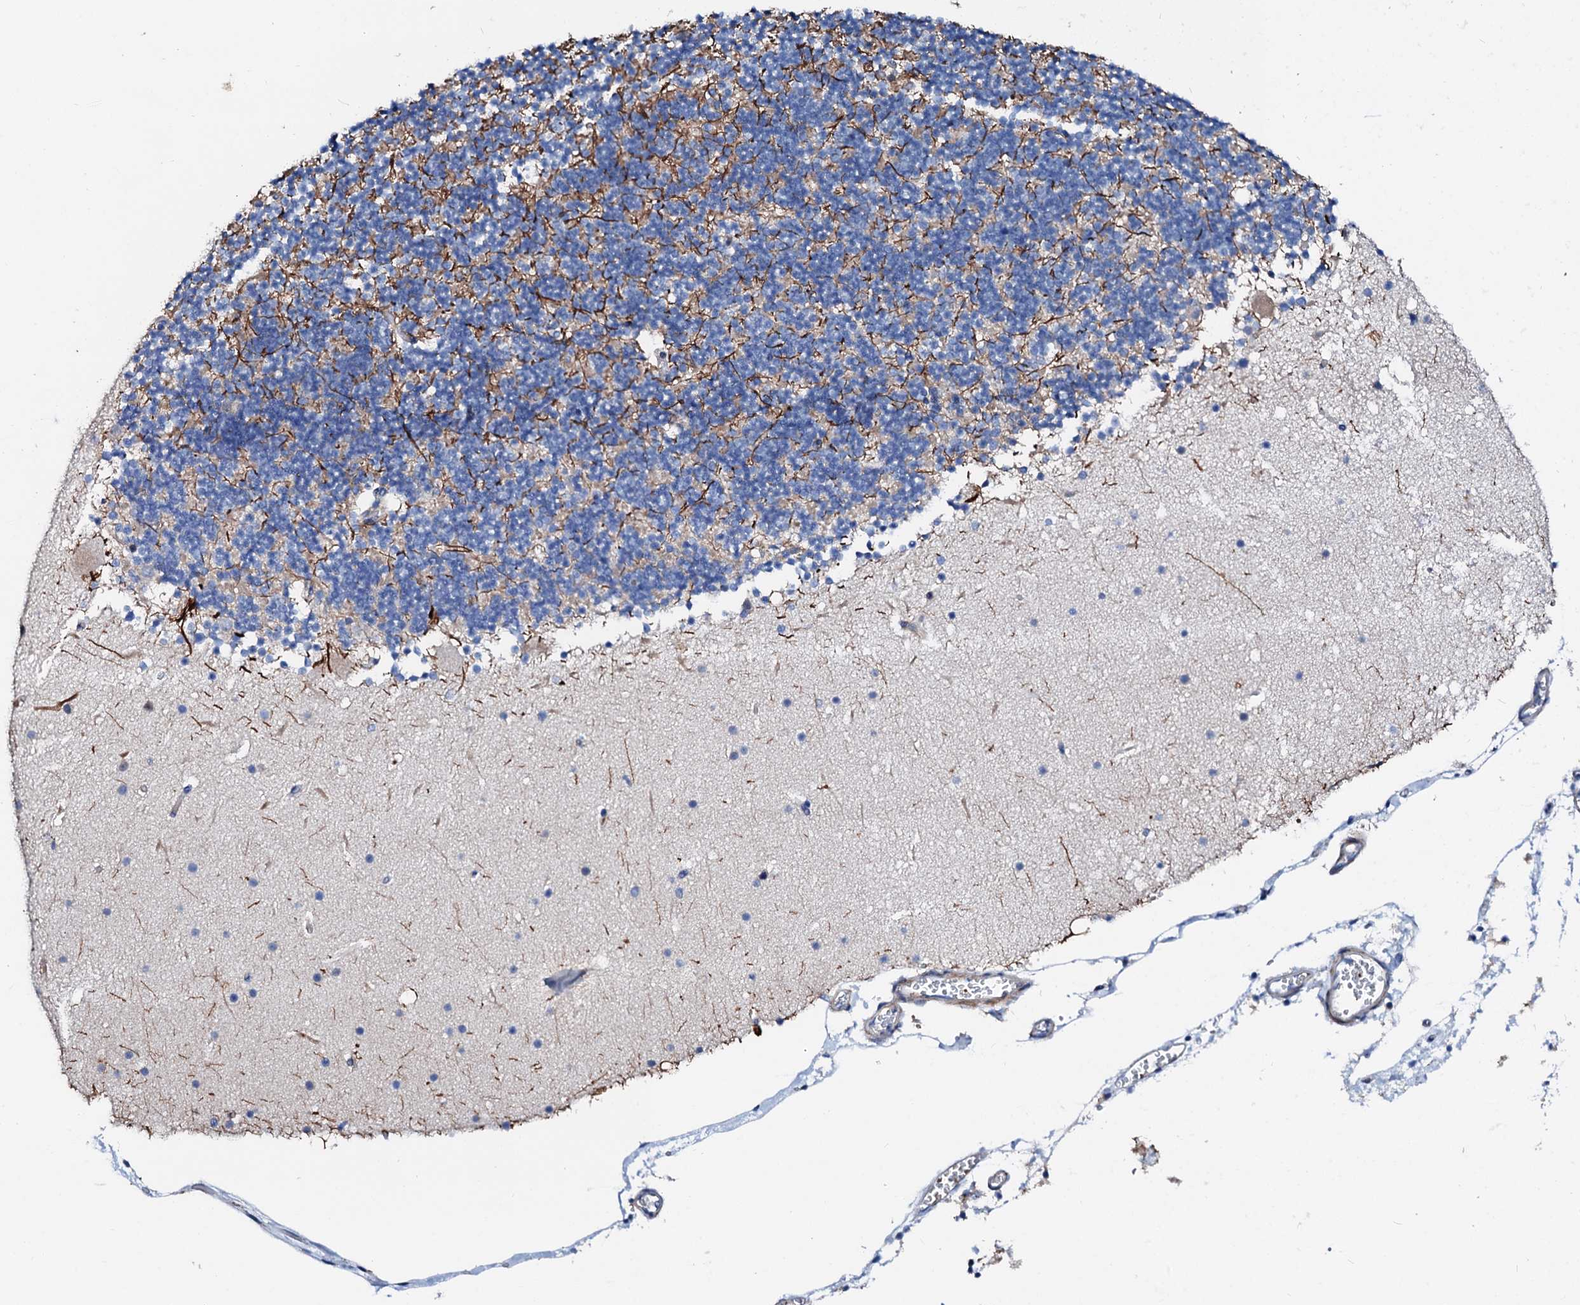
{"staining": {"intensity": "weak", "quantity": "25%-75%", "location": "cytoplasmic/membranous"}, "tissue": "cerebellum", "cell_type": "Cells in granular layer", "image_type": "normal", "snomed": [{"axis": "morphology", "description": "Normal tissue, NOS"}, {"axis": "topography", "description": "Cerebellum"}], "caption": "A photomicrograph showing weak cytoplasmic/membranous expression in about 25%-75% of cells in granular layer in unremarkable cerebellum, as visualized by brown immunohistochemical staining.", "gene": "SLC10A7", "patient": {"sex": "male", "age": 57}}